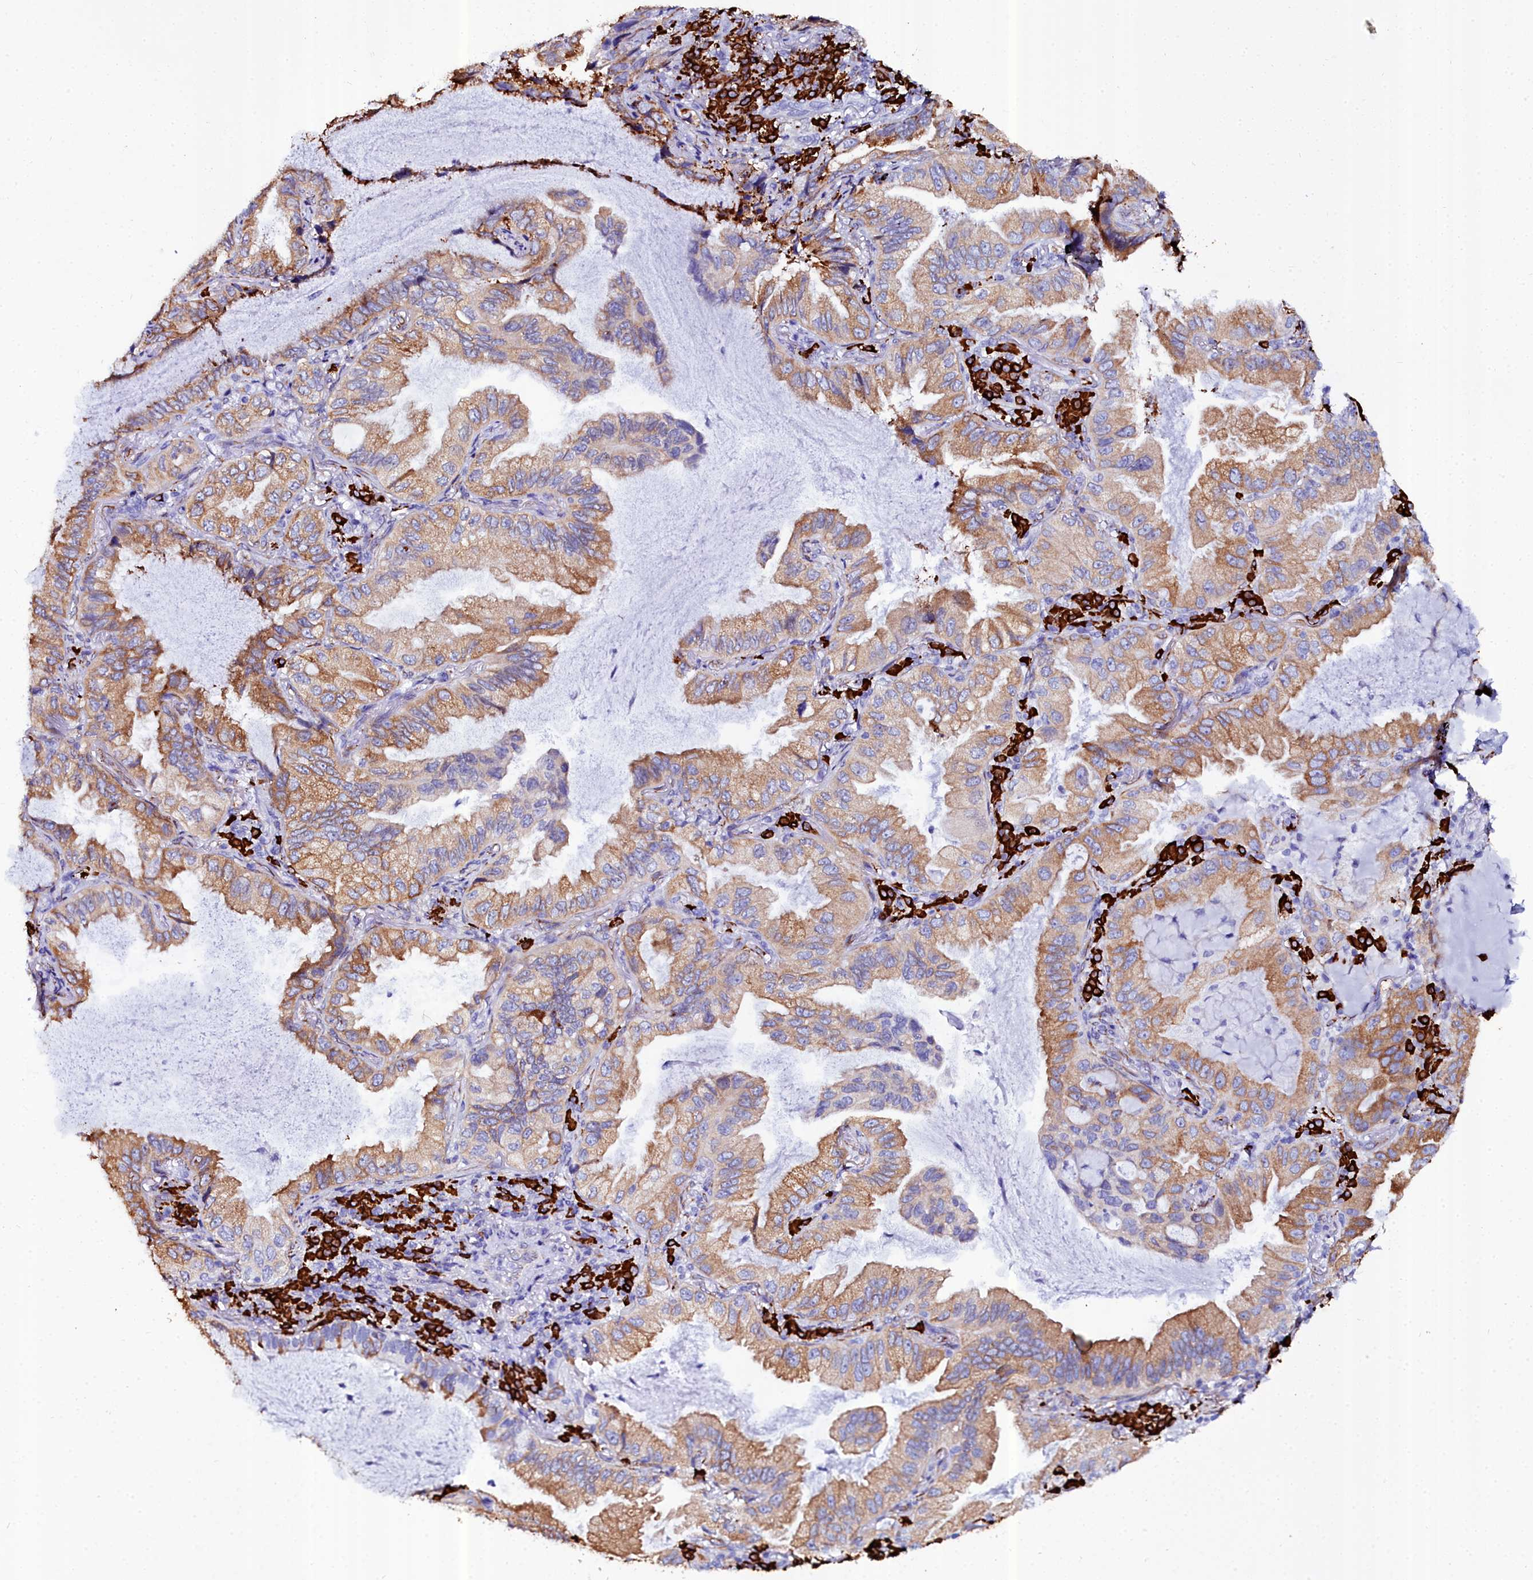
{"staining": {"intensity": "moderate", "quantity": ">75%", "location": "cytoplasmic/membranous"}, "tissue": "lung cancer", "cell_type": "Tumor cells", "image_type": "cancer", "snomed": [{"axis": "morphology", "description": "Adenocarcinoma, NOS"}, {"axis": "topography", "description": "Lung"}], "caption": "Lung cancer was stained to show a protein in brown. There is medium levels of moderate cytoplasmic/membranous expression in about >75% of tumor cells. Nuclei are stained in blue.", "gene": "TXNDC5", "patient": {"sex": "female", "age": 69}}